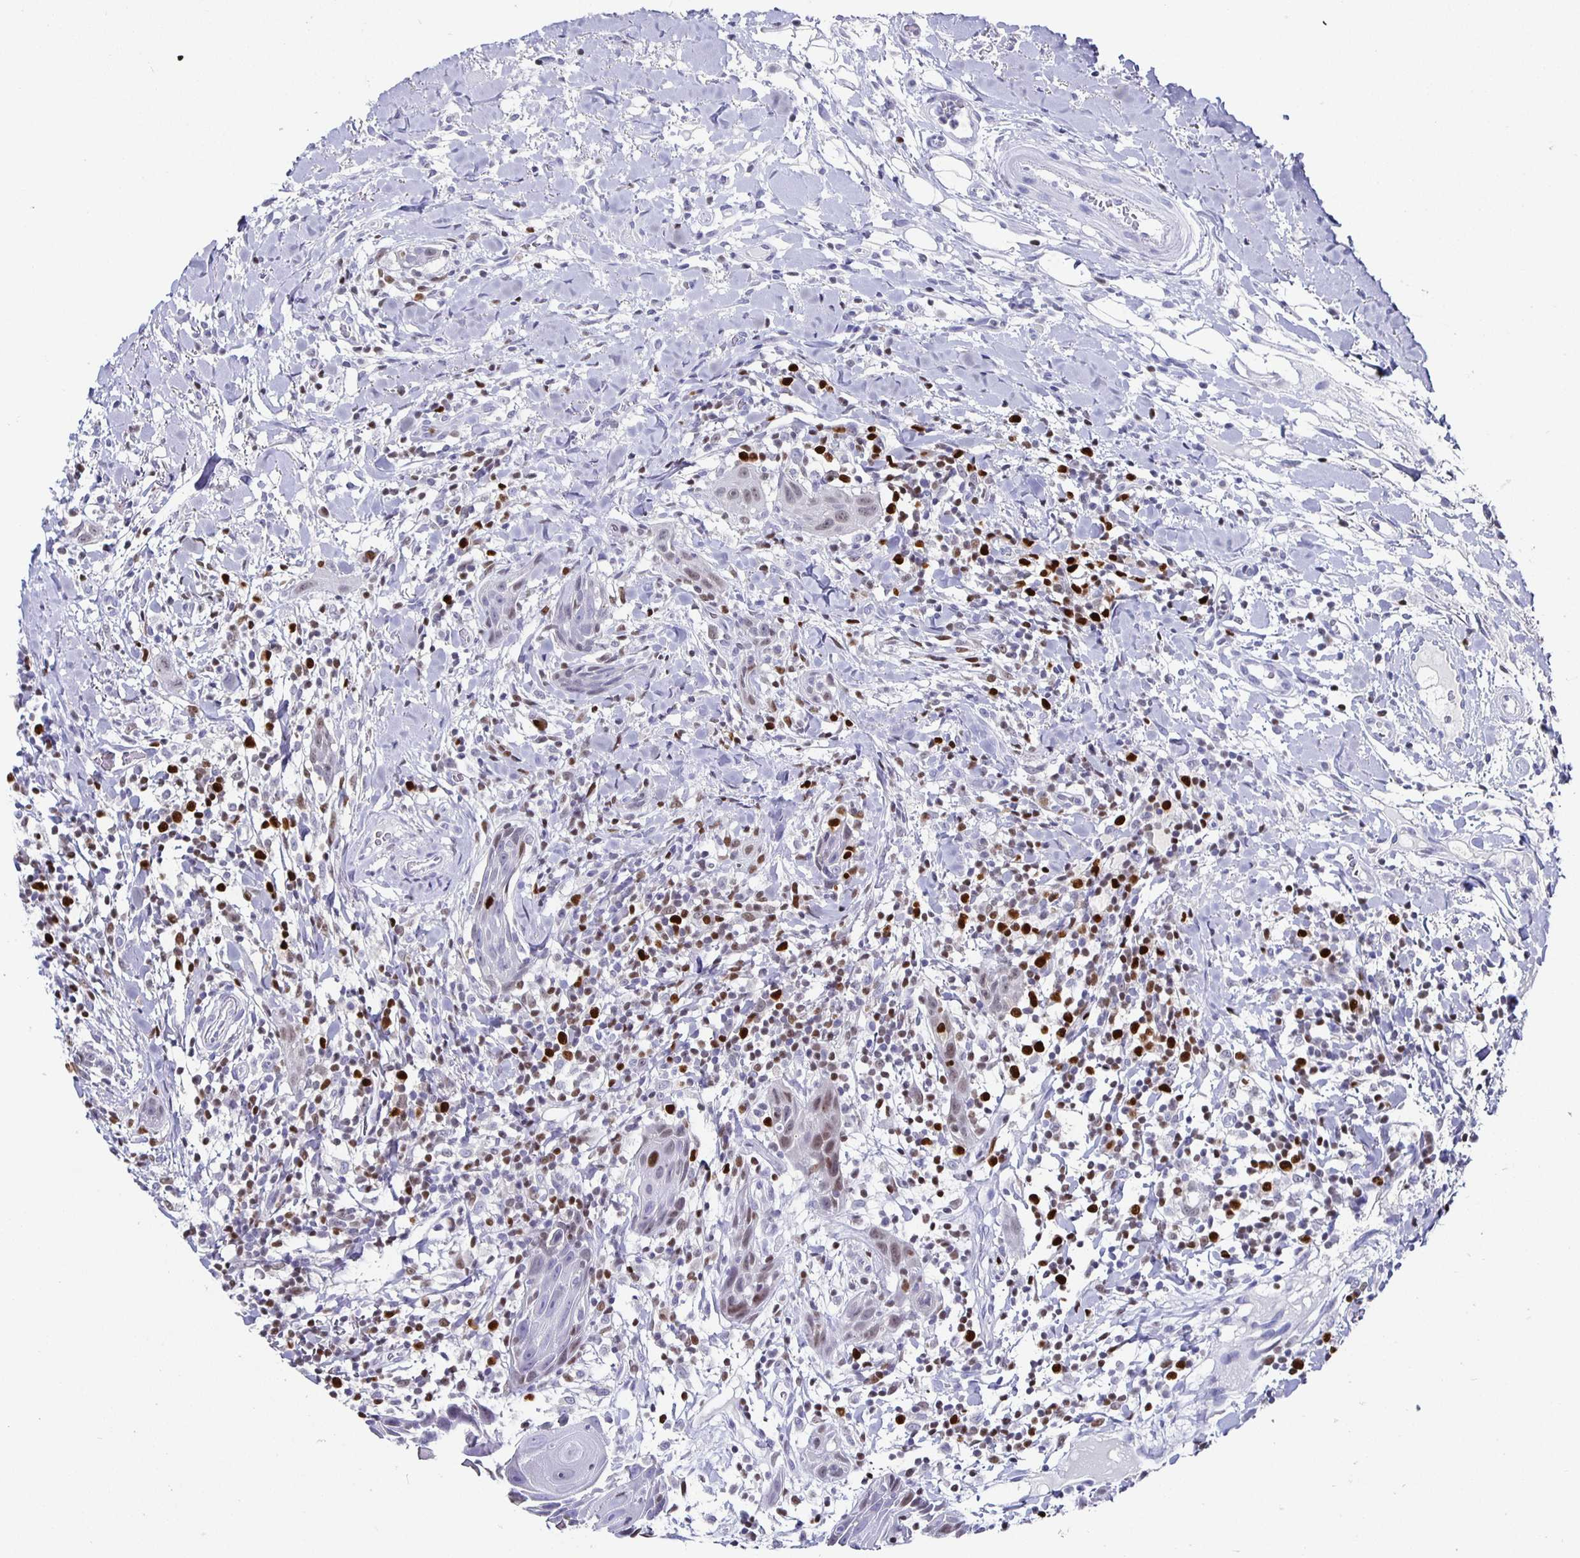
{"staining": {"intensity": "weak", "quantity": "25%-75%", "location": "nuclear"}, "tissue": "head and neck cancer", "cell_type": "Tumor cells", "image_type": "cancer", "snomed": [{"axis": "morphology", "description": "Squamous cell carcinoma, NOS"}, {"axis": "topography", "description": "Oral tissue"}, {"axis": "topography", "description": "Head-Neck"}], "caption": "Immunohistochemical staining of squamous cell carcinoma (head and neck) shows low levels of weak nuclear staining in about 25%-75% of tumor cells. The protein is shown in brown color, while the nuclei are stained blue.", "gene": "RUNX2", "patient": {"sex": "male", "age": 49}}